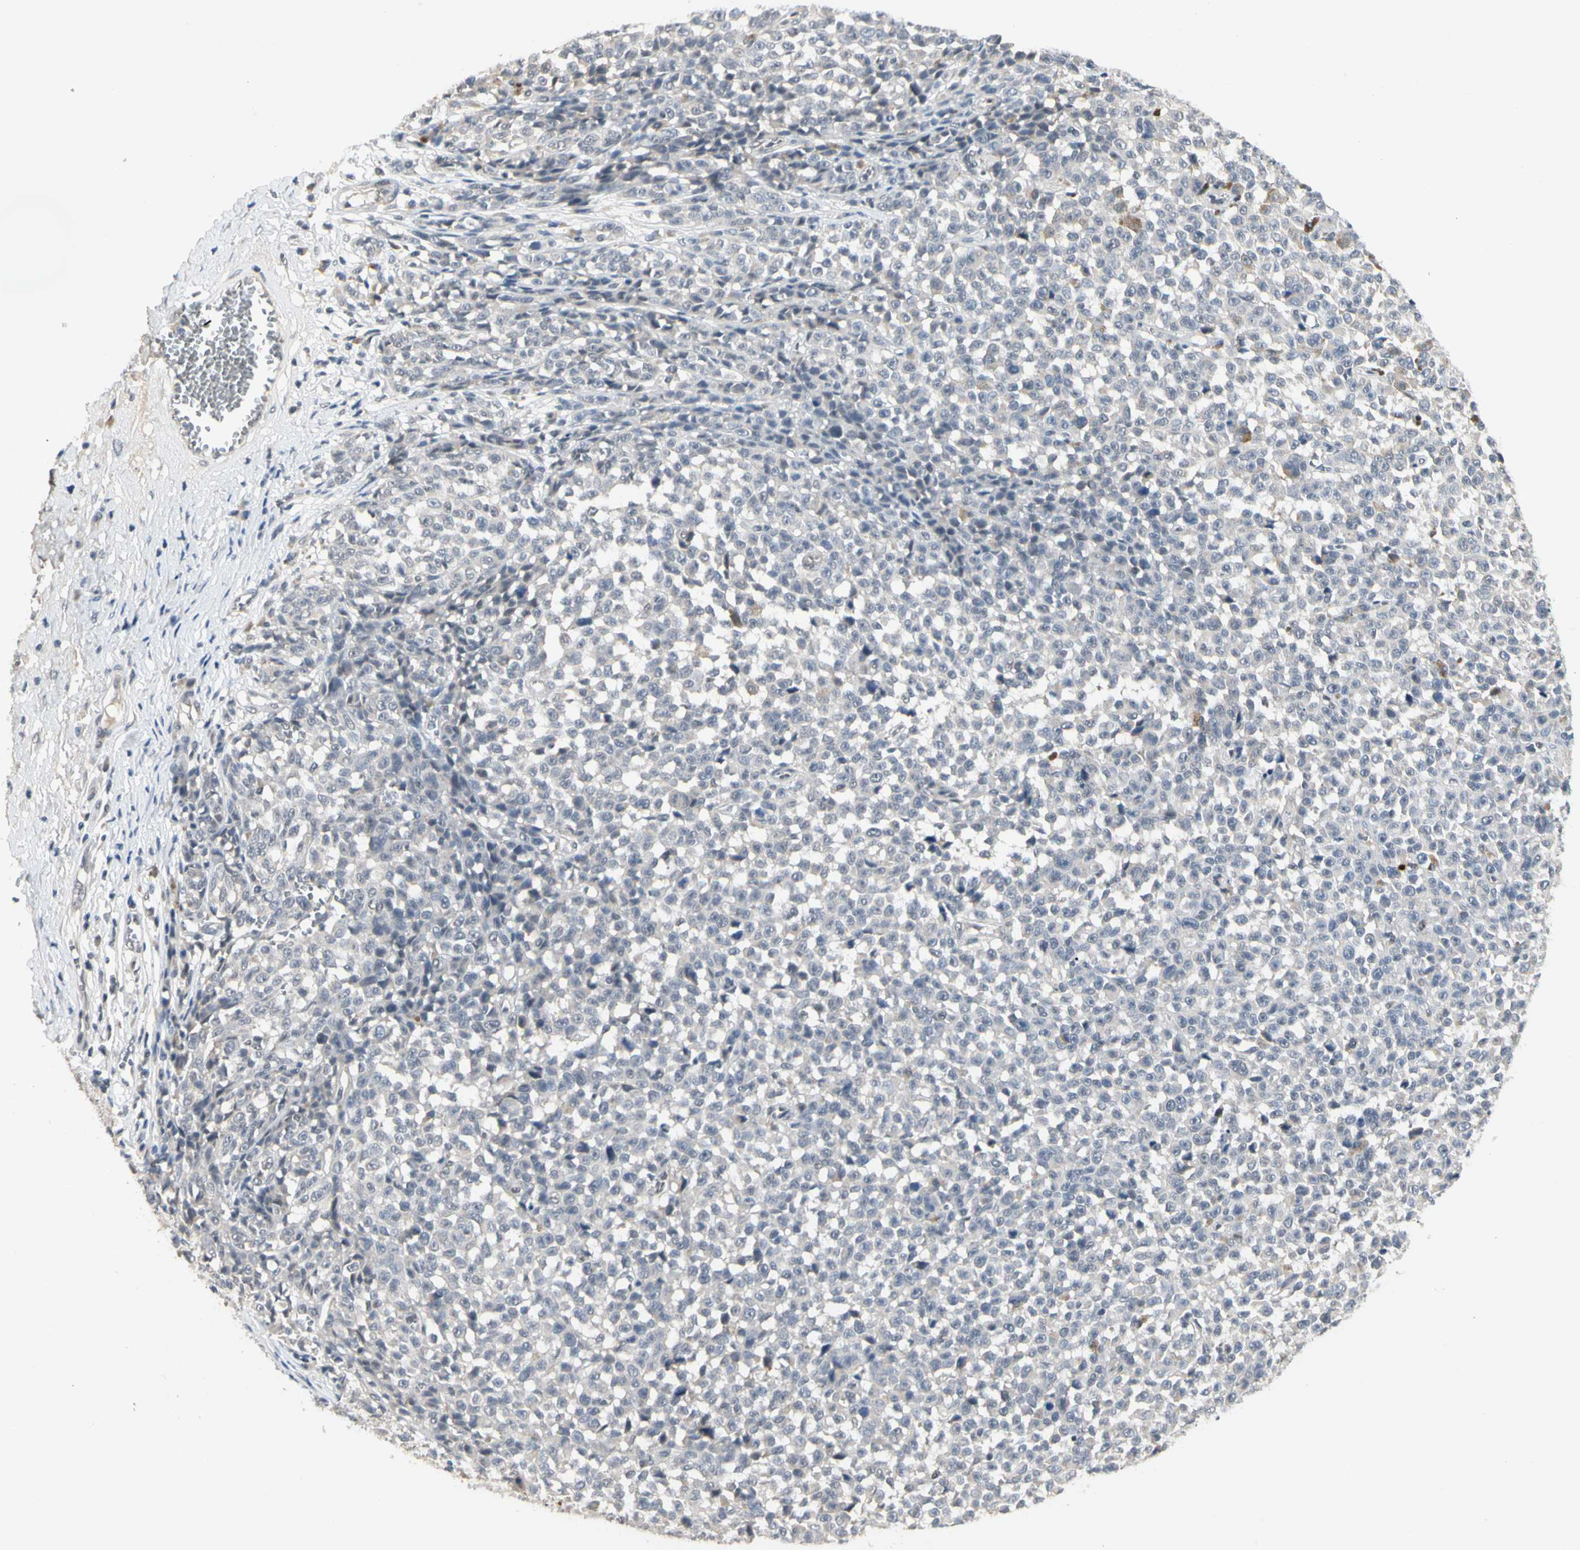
{"staining": {"intensity": "moderate", "quantity": "<25%", "location": "cytoplasmic/membranous"}, "tissue": "melanoma", "cell_type": "Tumor cells", "image_type": "cancer", "snomed": [{"axis": "morphology", "description": "Malignant melanoma, NOS"}, {"axis": "topography", "description": "Skin"}], "caption": "Immunohistochemical staining of malignant melanoma reveals moderate cytoplasmic/membranous protein positivity in approximately <25% of tumor cells. (Stains: DAB in brown, nuclei in blue, Microscopy: brightfield microscopy at high magnification).", "gene": "GREM1", "patient": {"sex": "female", "age": 82}}